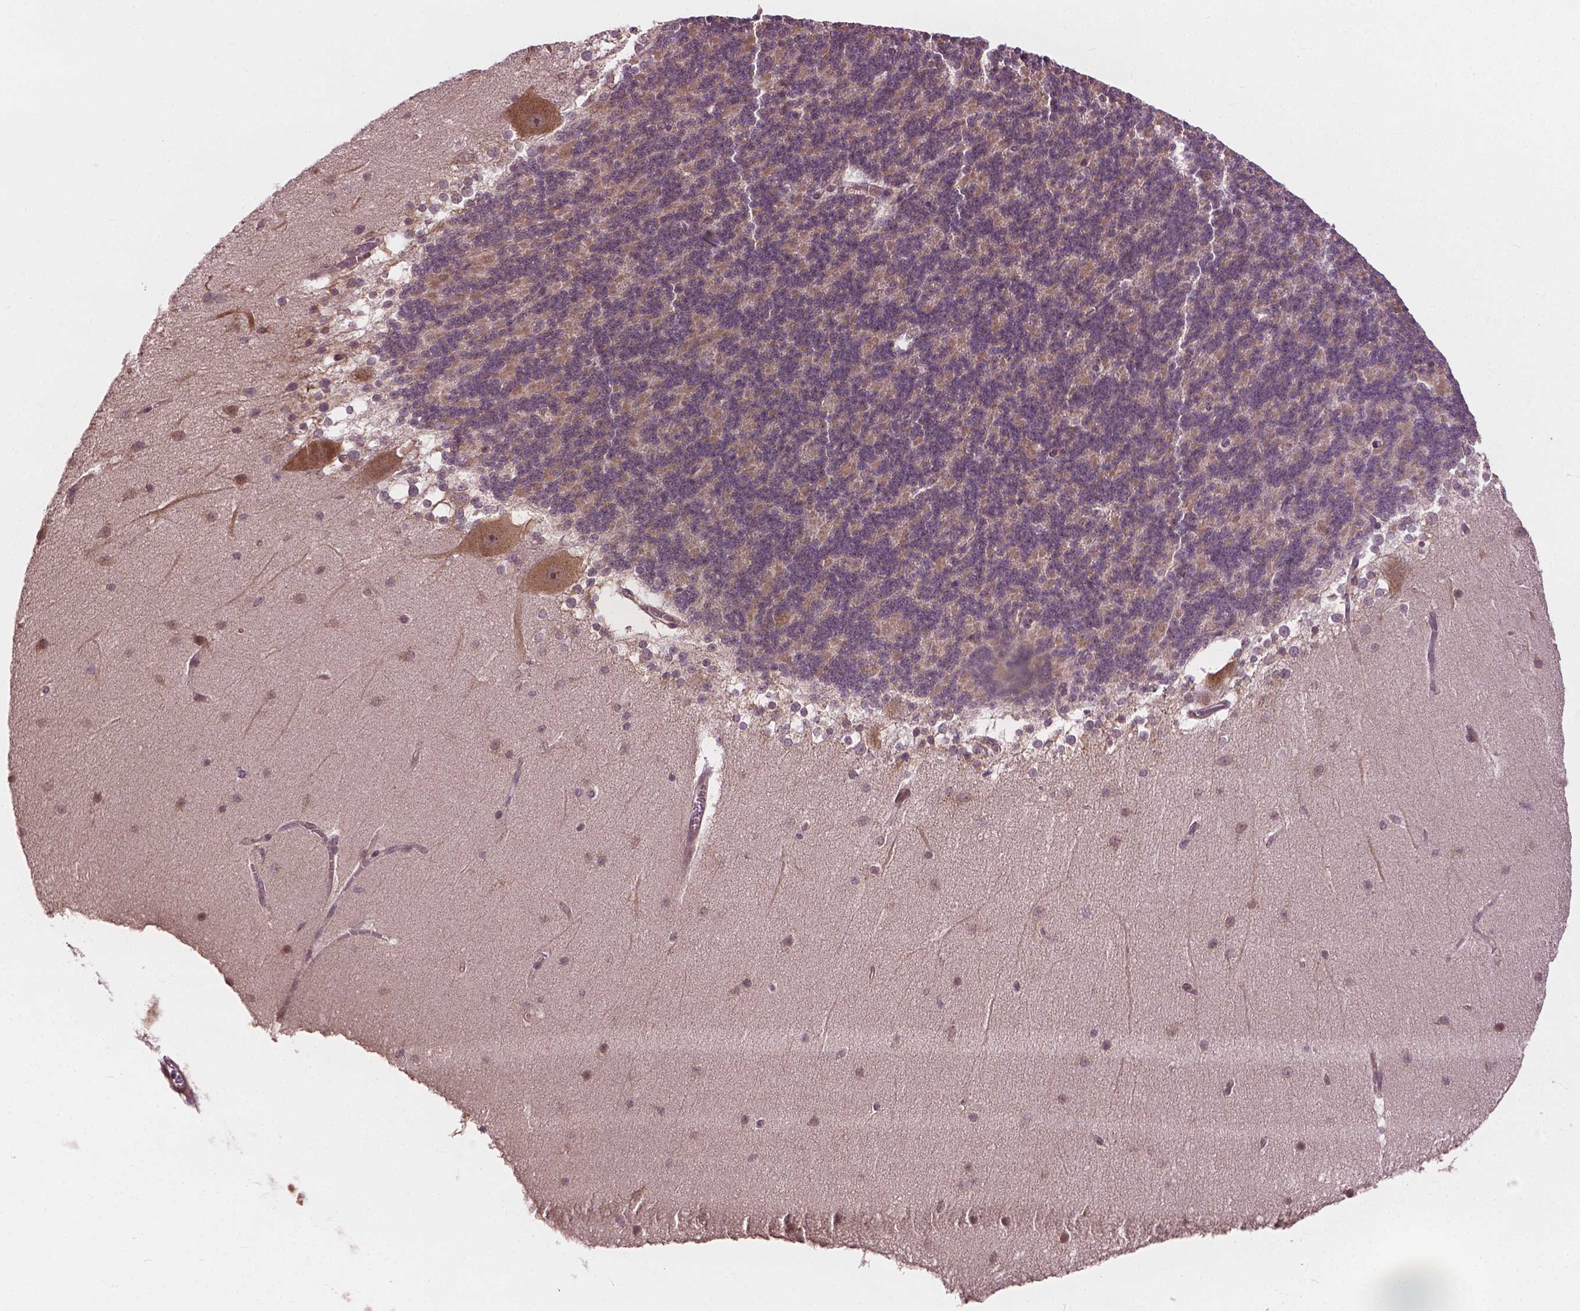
{"staining": {"intensity": "weak", "quantity": "25%-75%", "location": "cytoplasmic/membranous"}, "tissue": "cerebellum", "cell_type": "Cells in granular layer", "image_type": "normal", "snomed": [{"axis": "morphology", "description": "Normal tissue, NOS"}, {"axis": "topography", "description": "Cerebellum"}], "caption": "Cells in granular layer reveal low levels of weak cytoplasmic/membranous staining in approximately 25%-75% of cells in unremarkable cerebellum.", "gene": "PPP1CB", "patient": {"sex": "female", "age": 19}}